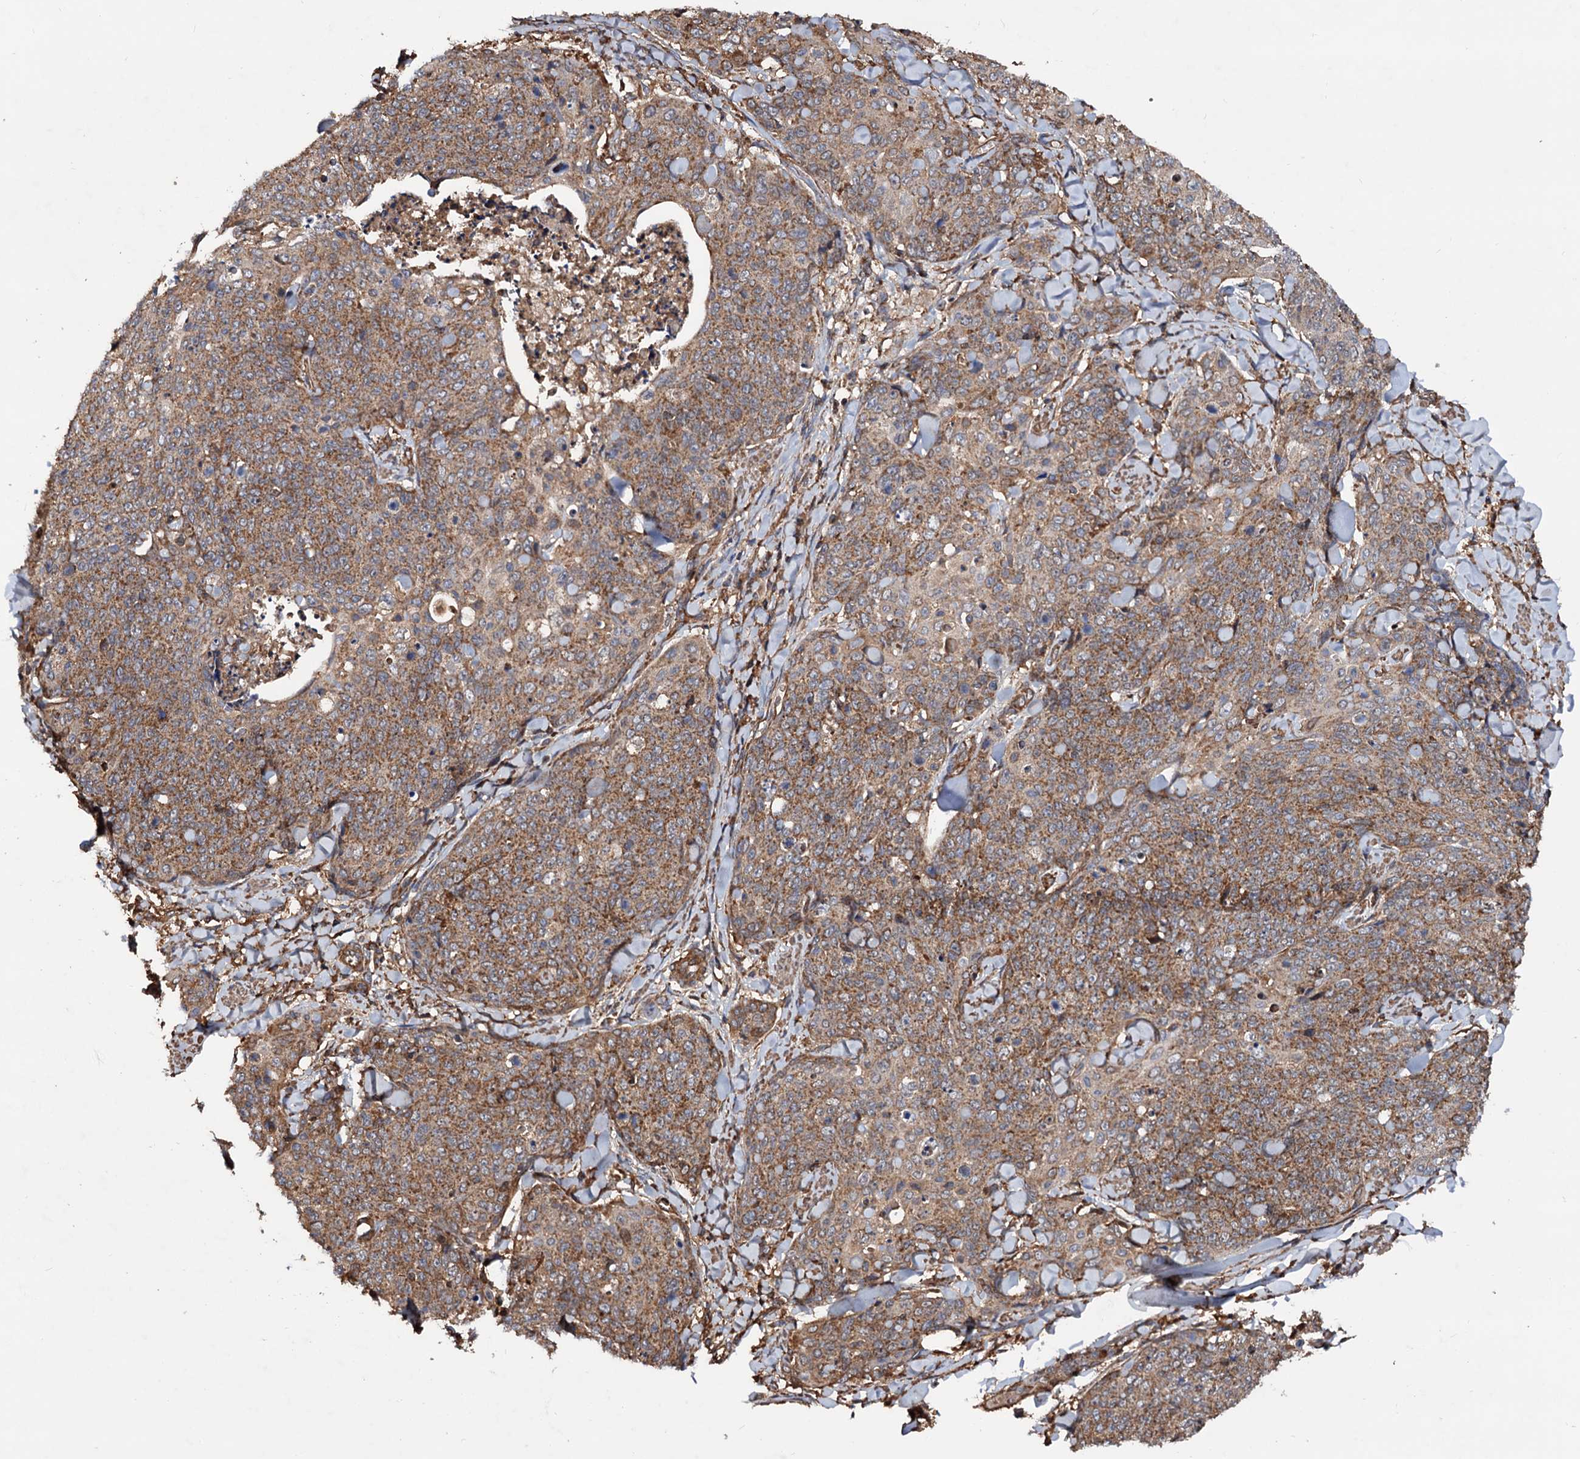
{"staining": {"intensity": "moderate", "quantity": ">75%", "location": "cytoplasmic/membranous"}, "tissue": "skin cancer", "cell_type": "Tumor cells", "image_type": "cancer", "snomed": [{"axis": "morphology", "description": "Squamous cell carcinoma, NOS"}, {"axis": "topography", "description": "Skin"}, {"axis": "topography", "description": "Vulva"}], "caption": "A photomicrograph of squamous cell carcinoma (skin) stained for a protein reveals moderate cytoplasmic/membranous brown staining in tumor cells. Using DAB (brown) and hematoxylin (blue) stains, captured at high magnification using brightfield microscopy.", "gene": "MRPL42", "patient": {"sex": "female", "age": 85}}